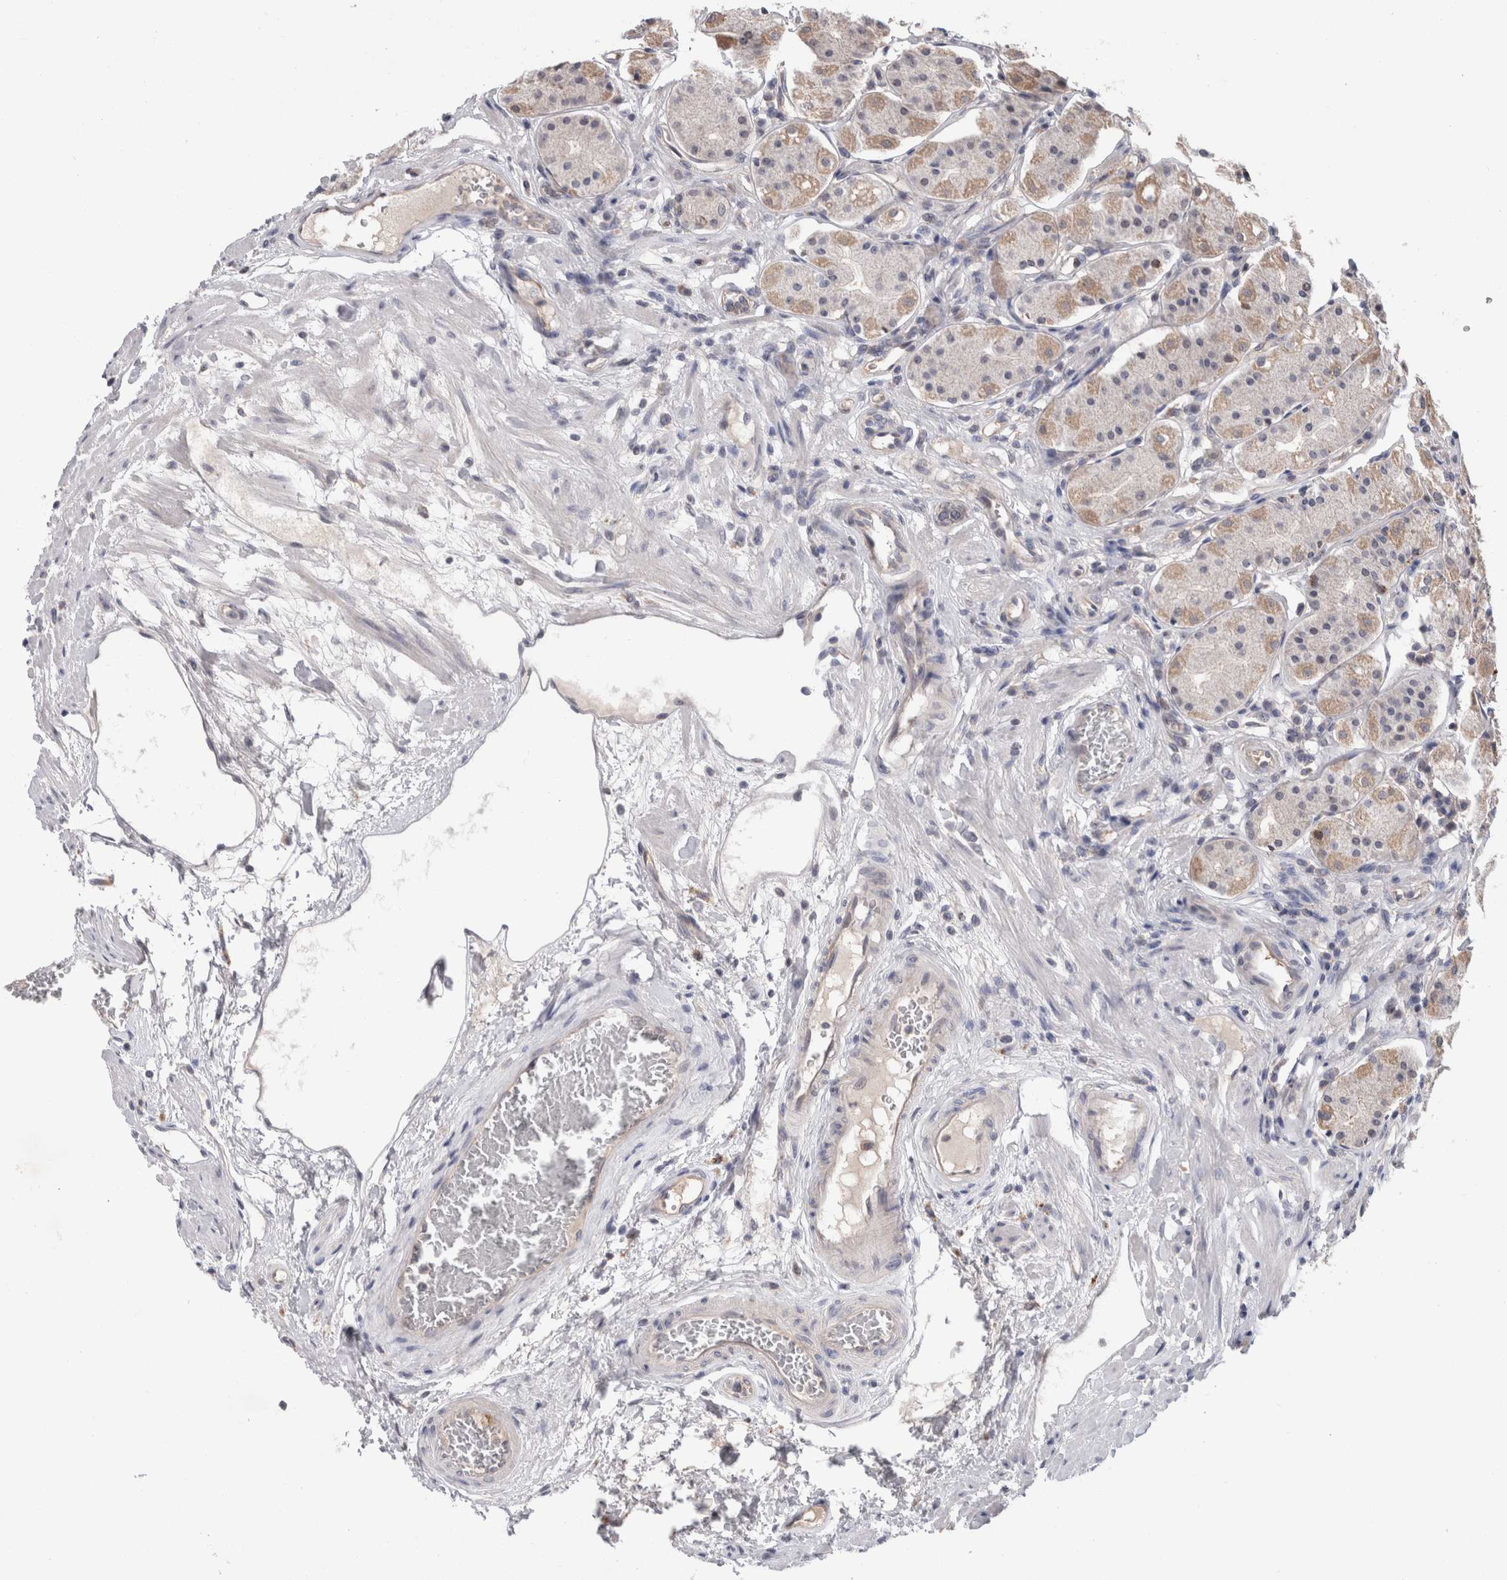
{"staining": {"intensity": "moderate", "quantity": "25%-75%", "location": "cytoplasmic/membranous"}, "tissue": "stomach", "cell_type": "Glandular cells", "image_type": "normal", "snomed": [{"axis": "morphology", "description": "Normal tissue, NOS"}, {"axis": "topography", "description": "Stomach"}, {"axis": "topography", "description": "Stomach, lower"}], "caption": "High-magnification brightfield microscopy of unremarkable stomach stained with DAB (3,3'-diaminobenzidine) (brown) and counterstained with hematoxylin (blue). glandular cells exhibit moderate cytoplasmic/membranous positivity is seen in about25%-75% of cells.", "gene": "MRPL37", "patient": {"sex": "female", "age": 56}}